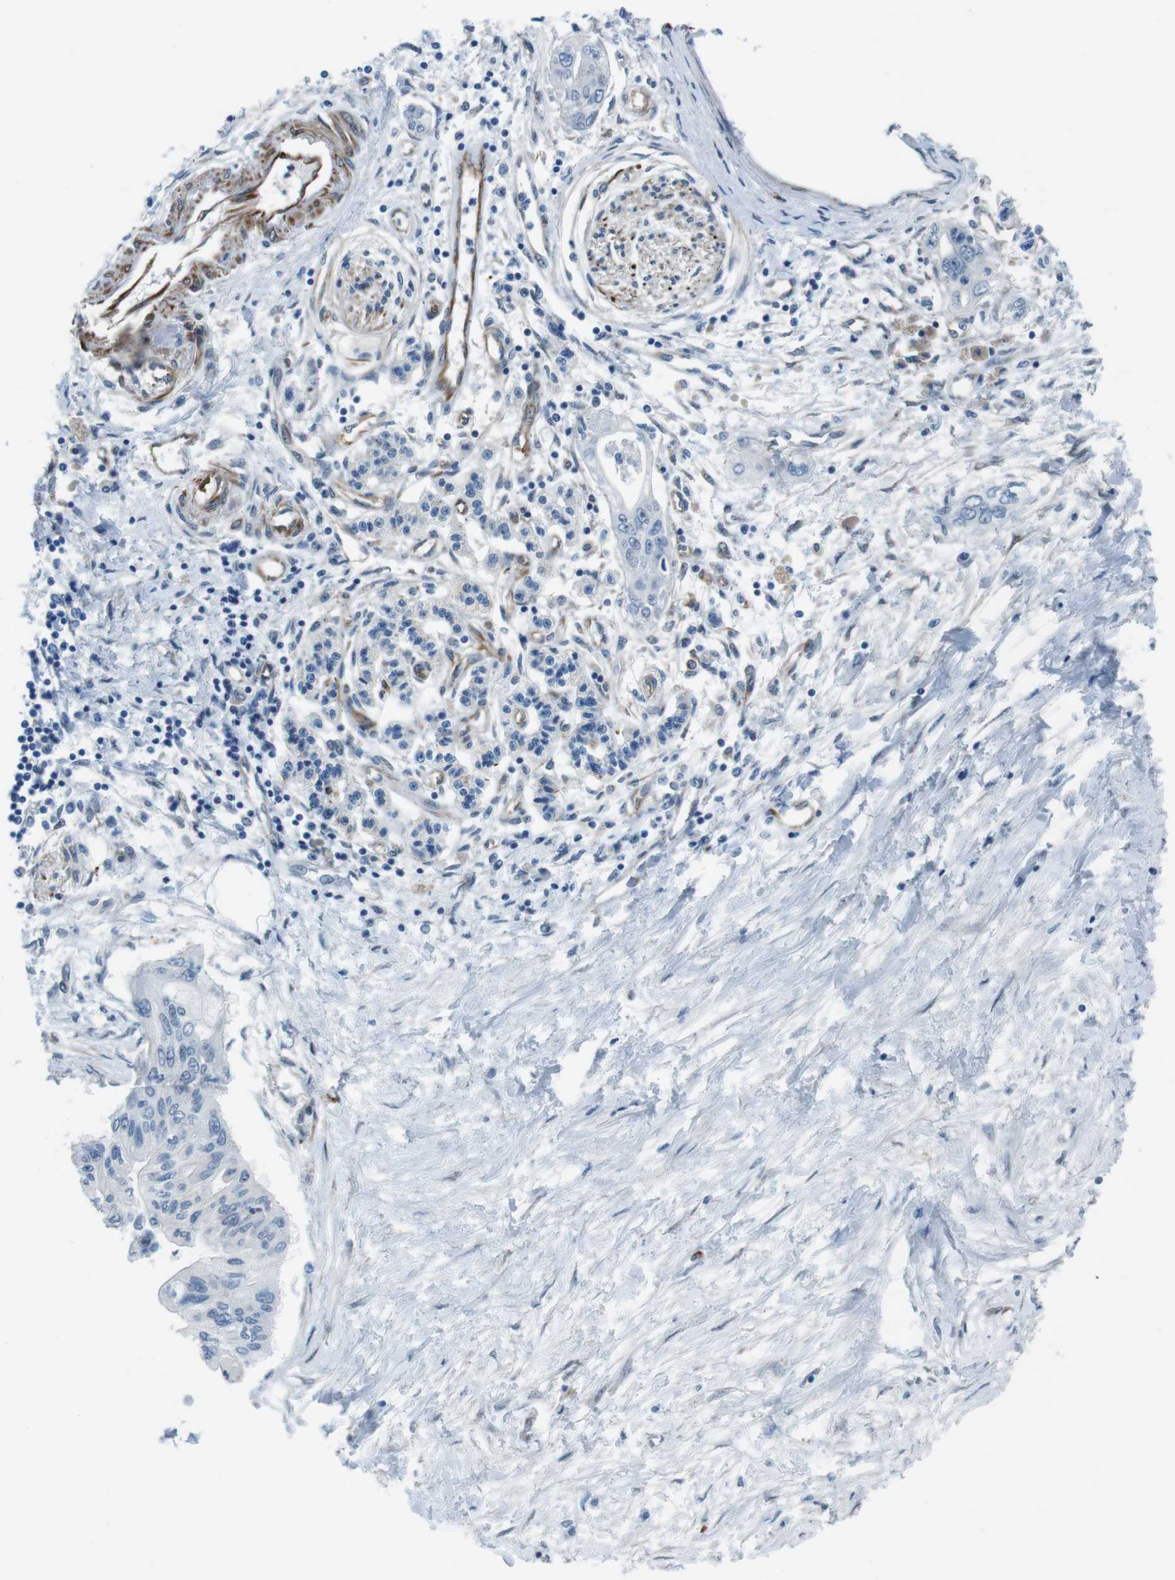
{"staining": {"intensity": "negative", "quantity": "none", "location": "none"}, "tissue": "pancreatic cancer", "cell_type": "Tumor cells", "image_type": "cancer", "snomed": [{"axis": "morphology", "description": "Adenocarcinoma, NOS"}, {"axis": "topography", "description": "Pancreas"}], "caption": "Immunohistochemistry of pancreatic cancer displays no positivity in tumor cells.", "gene": "LRRC49", "patient": {"sex": "female", "age": 77}}